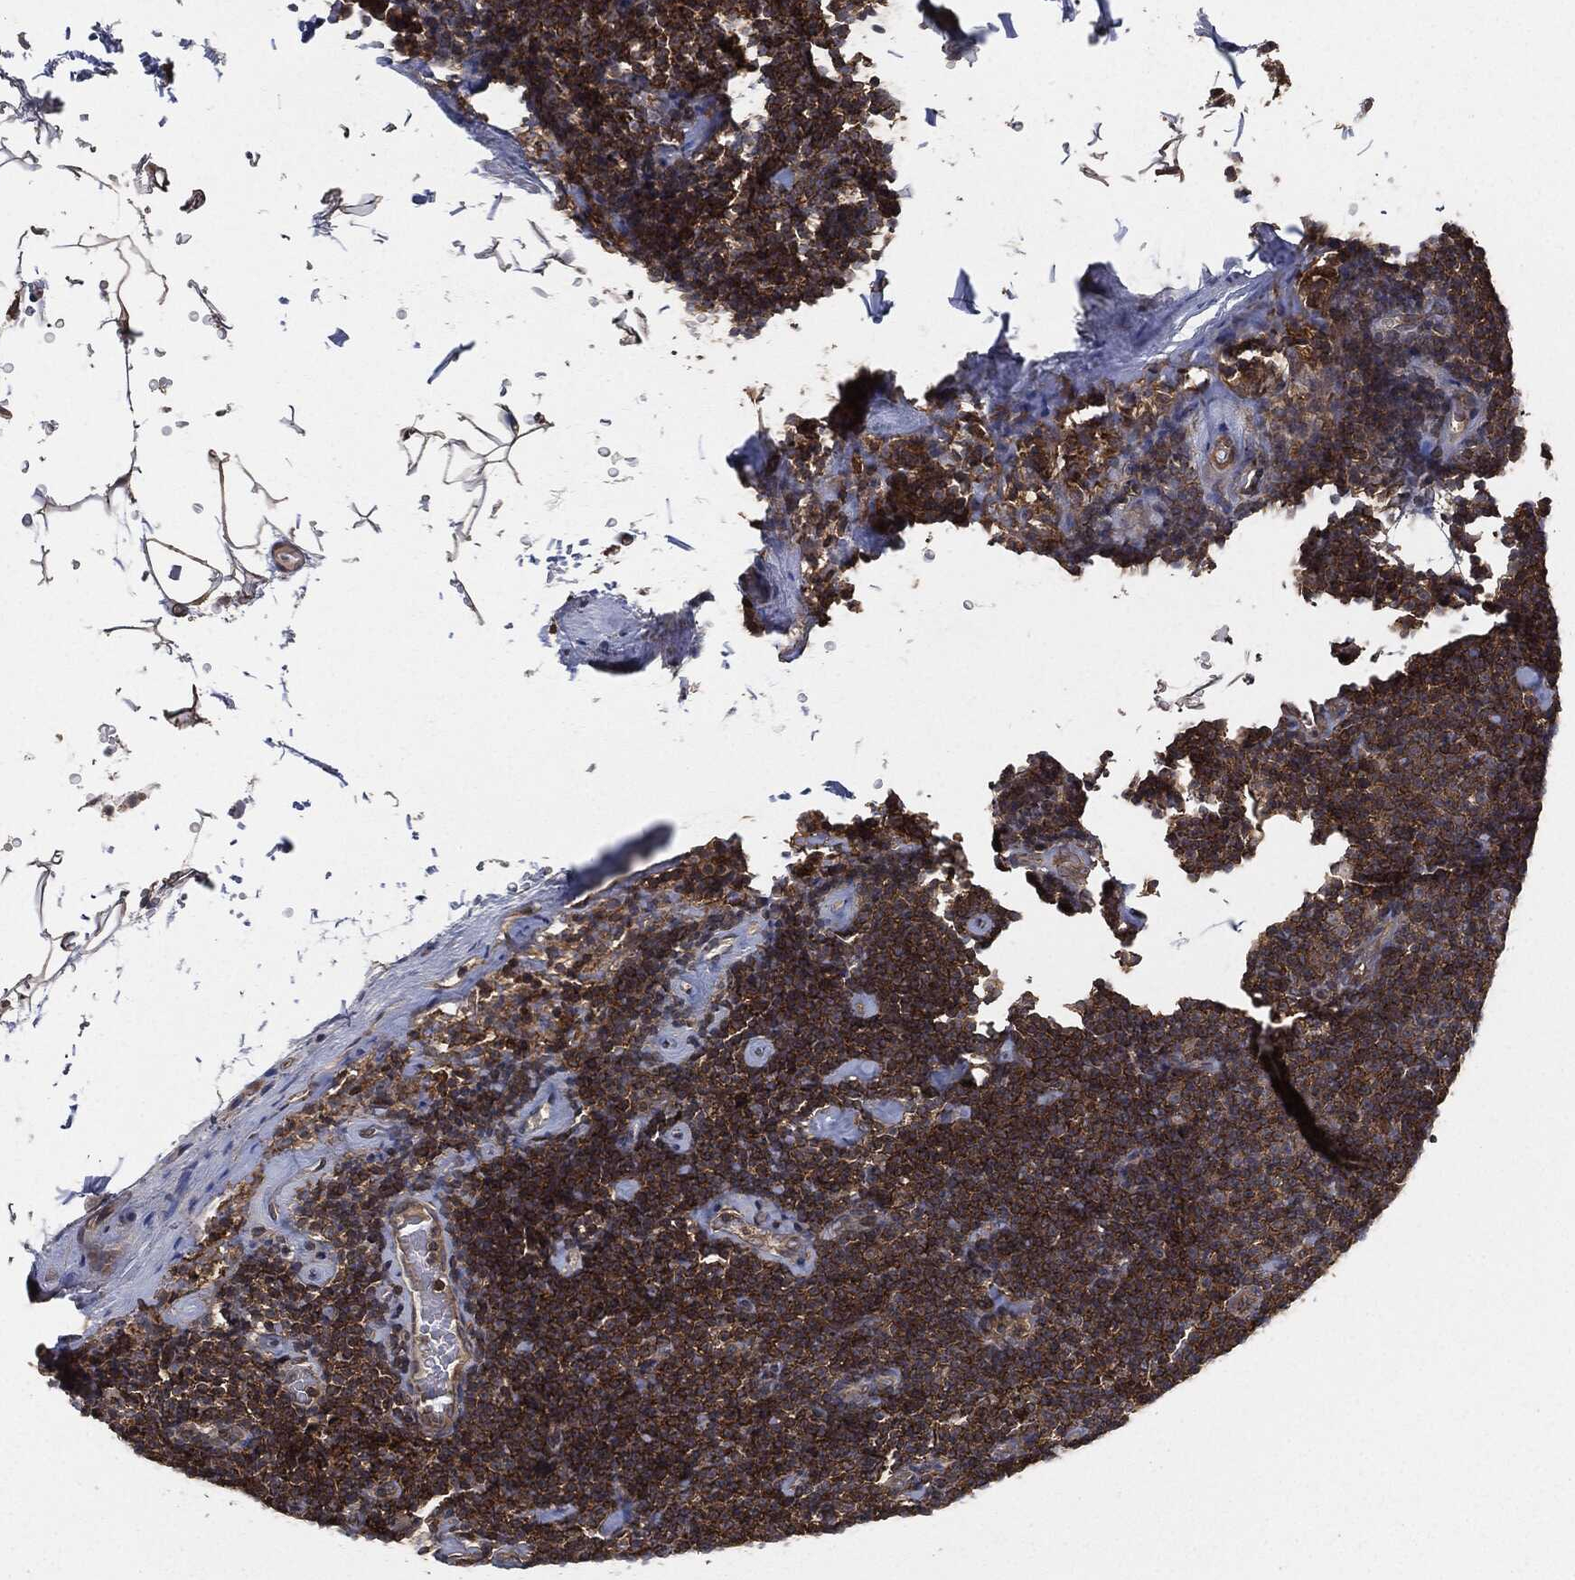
{"staining": {"intensity": "moderate", "quantity": ">75%", "location": "cytoplasmic/membranous"}, "tissue": "lymphoma", "cell_type": "Tumor cells", "image_type": "cancer", "snomed": [{"axis": "morphology", "description": "Malignant lymphoma, non-Hodgkin's type, Low grade"}, {"axis": "topography", "description": "Lymph node"}], "caption": "Immunohistochemistry (IHC) image of lymphoma stained for a protein (brown), which shows medium levels of moderate cytoplasmic/membranous positivity in about >75% of tumor cells.", "gene": "ERBIN", "patient": {"sex": "male", "age": 81}}